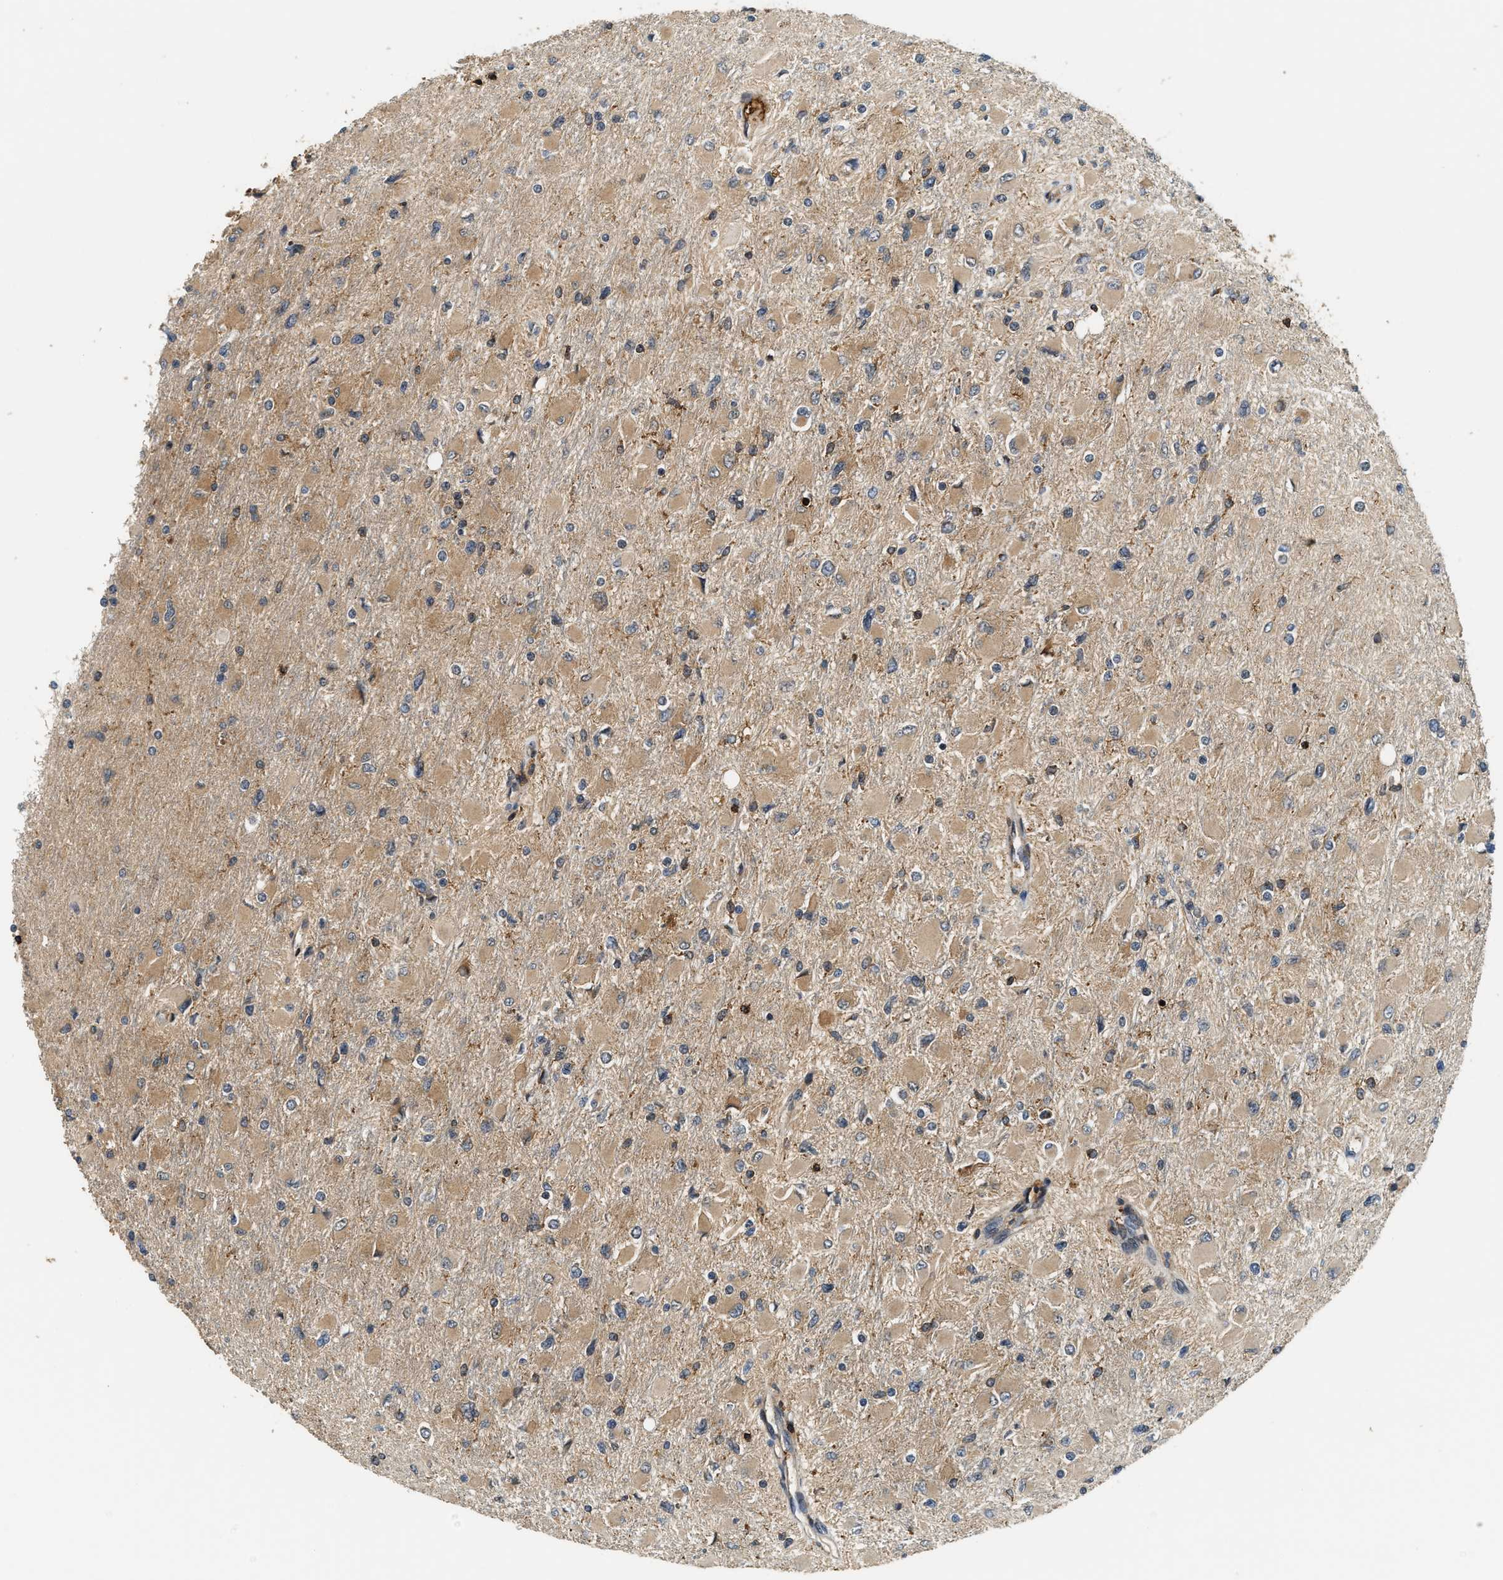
{"staining": {"intensity": "moderate", "quantity": ">75%", "location": "cytoplasmic/membranous"}, "tissue": "glioma", "cell_type": "Tumor cells", "image_type": "cancer", "snomed": [{"axis": "morphology", "description": "Glioma, malignant, High grade"}, {"axis": "topography", "description": "Cerebral cortex"}], "caption": "This micrograph shows immunohistochemistry (IHC) staining of human glioma, with medium moderate cytoplasmic/membranous expression in approximately >75% of tumor cells.", "gene": "SNX5", "patient": {"sex": "female", "age": 36}}